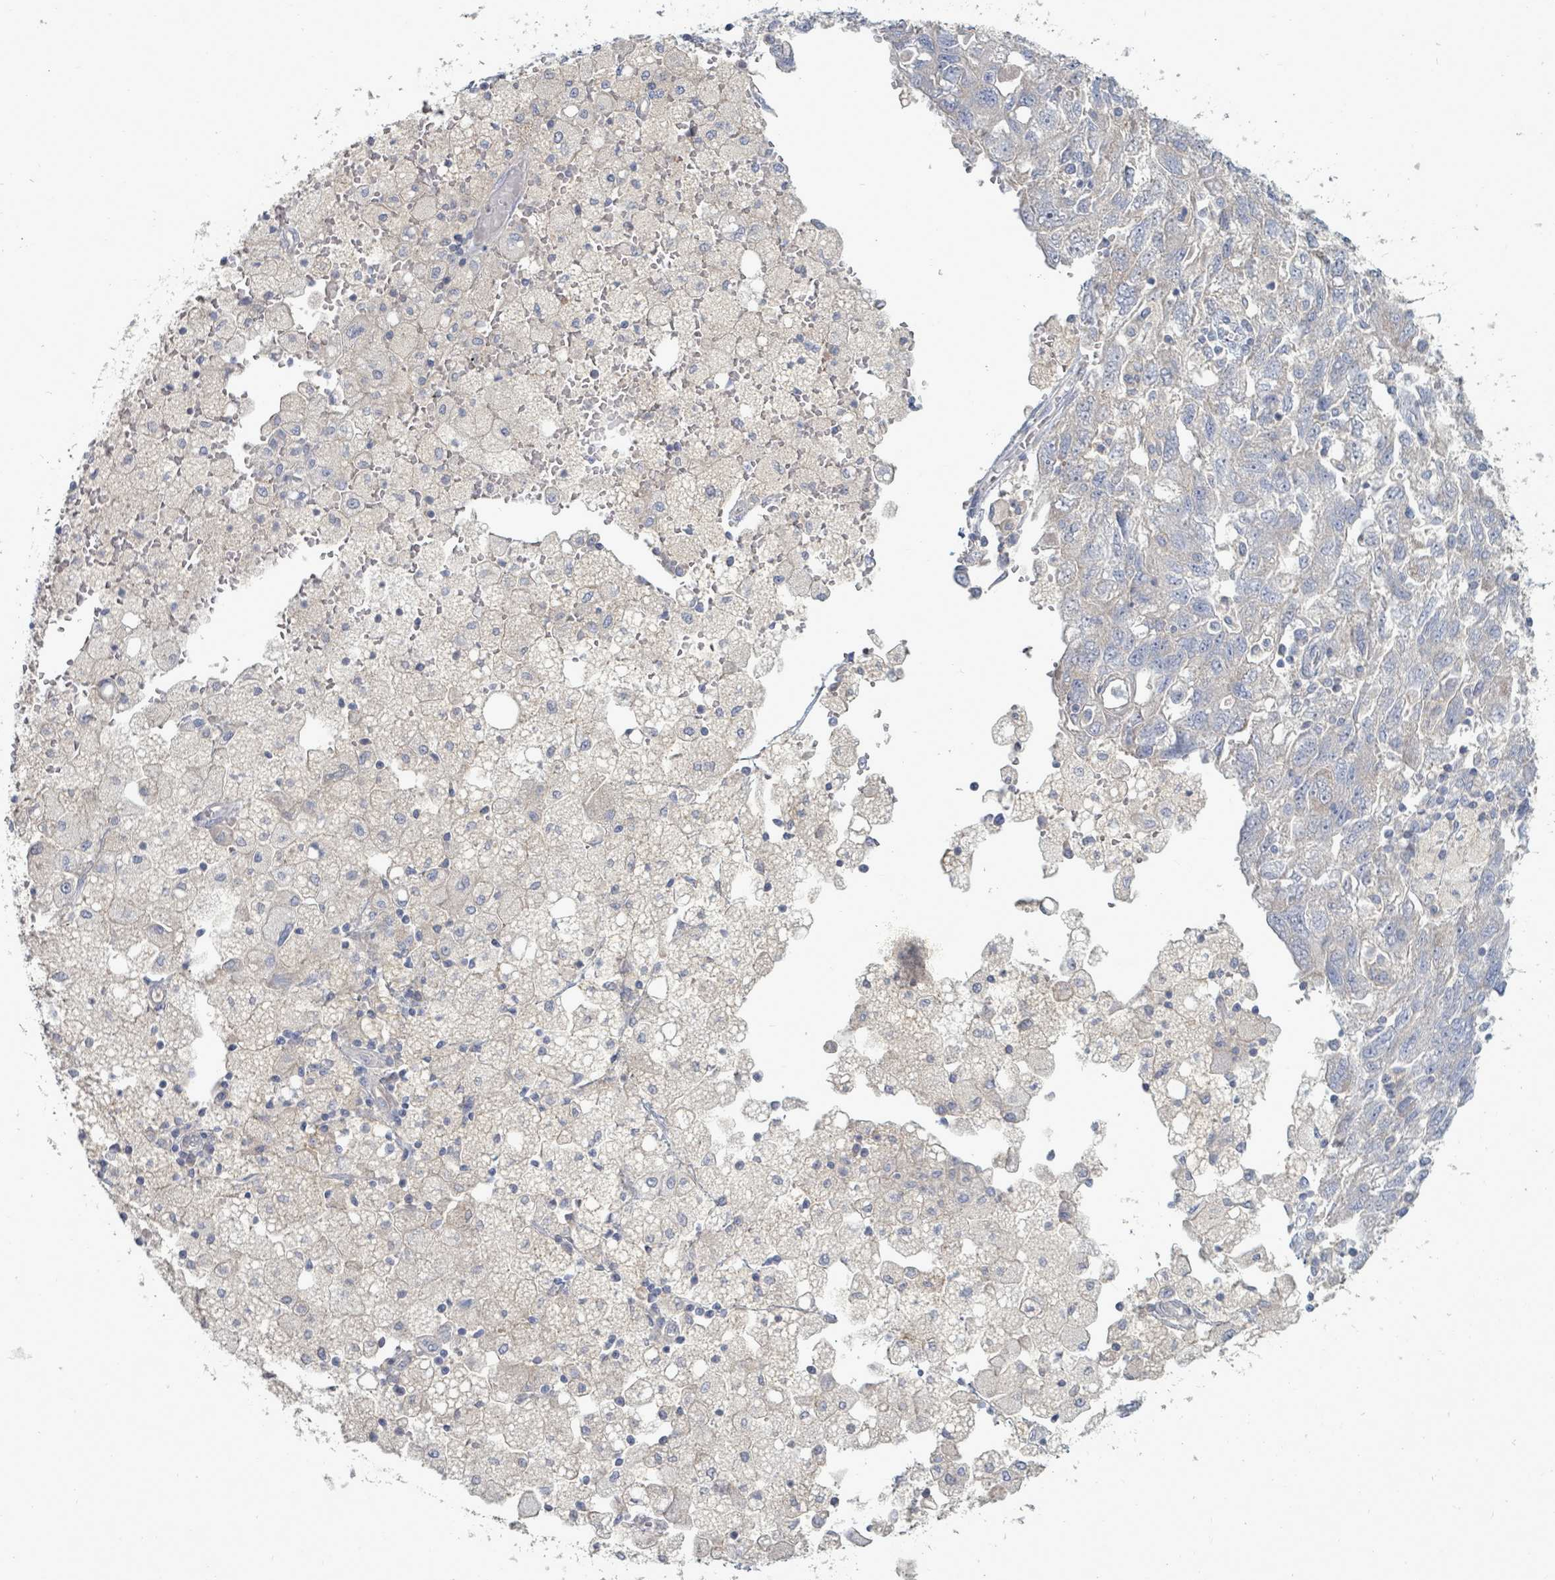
{"staining": {"intensity": "negative", "quantity": "none", "location": "none"}, "tissue": "ovarian cancer", "cell_type": "Tumor cells", "image_type": "cancer", "snomed": [{"axis": "morphology", "description": "Carcinoma, NOS"}, {"axis": "morphology", "description": "Cystadenocarcinoma, serous, NOS"}, {"axis": "topography", "description": "Ovary"}], "caption": "Human ovarian cancer (serous cystadenocarcinoma) stained for a protein using IHC displays no staining in tumor cells.", "gene": "ARGFX", "patient": {"sex": "female", "age": 69}}